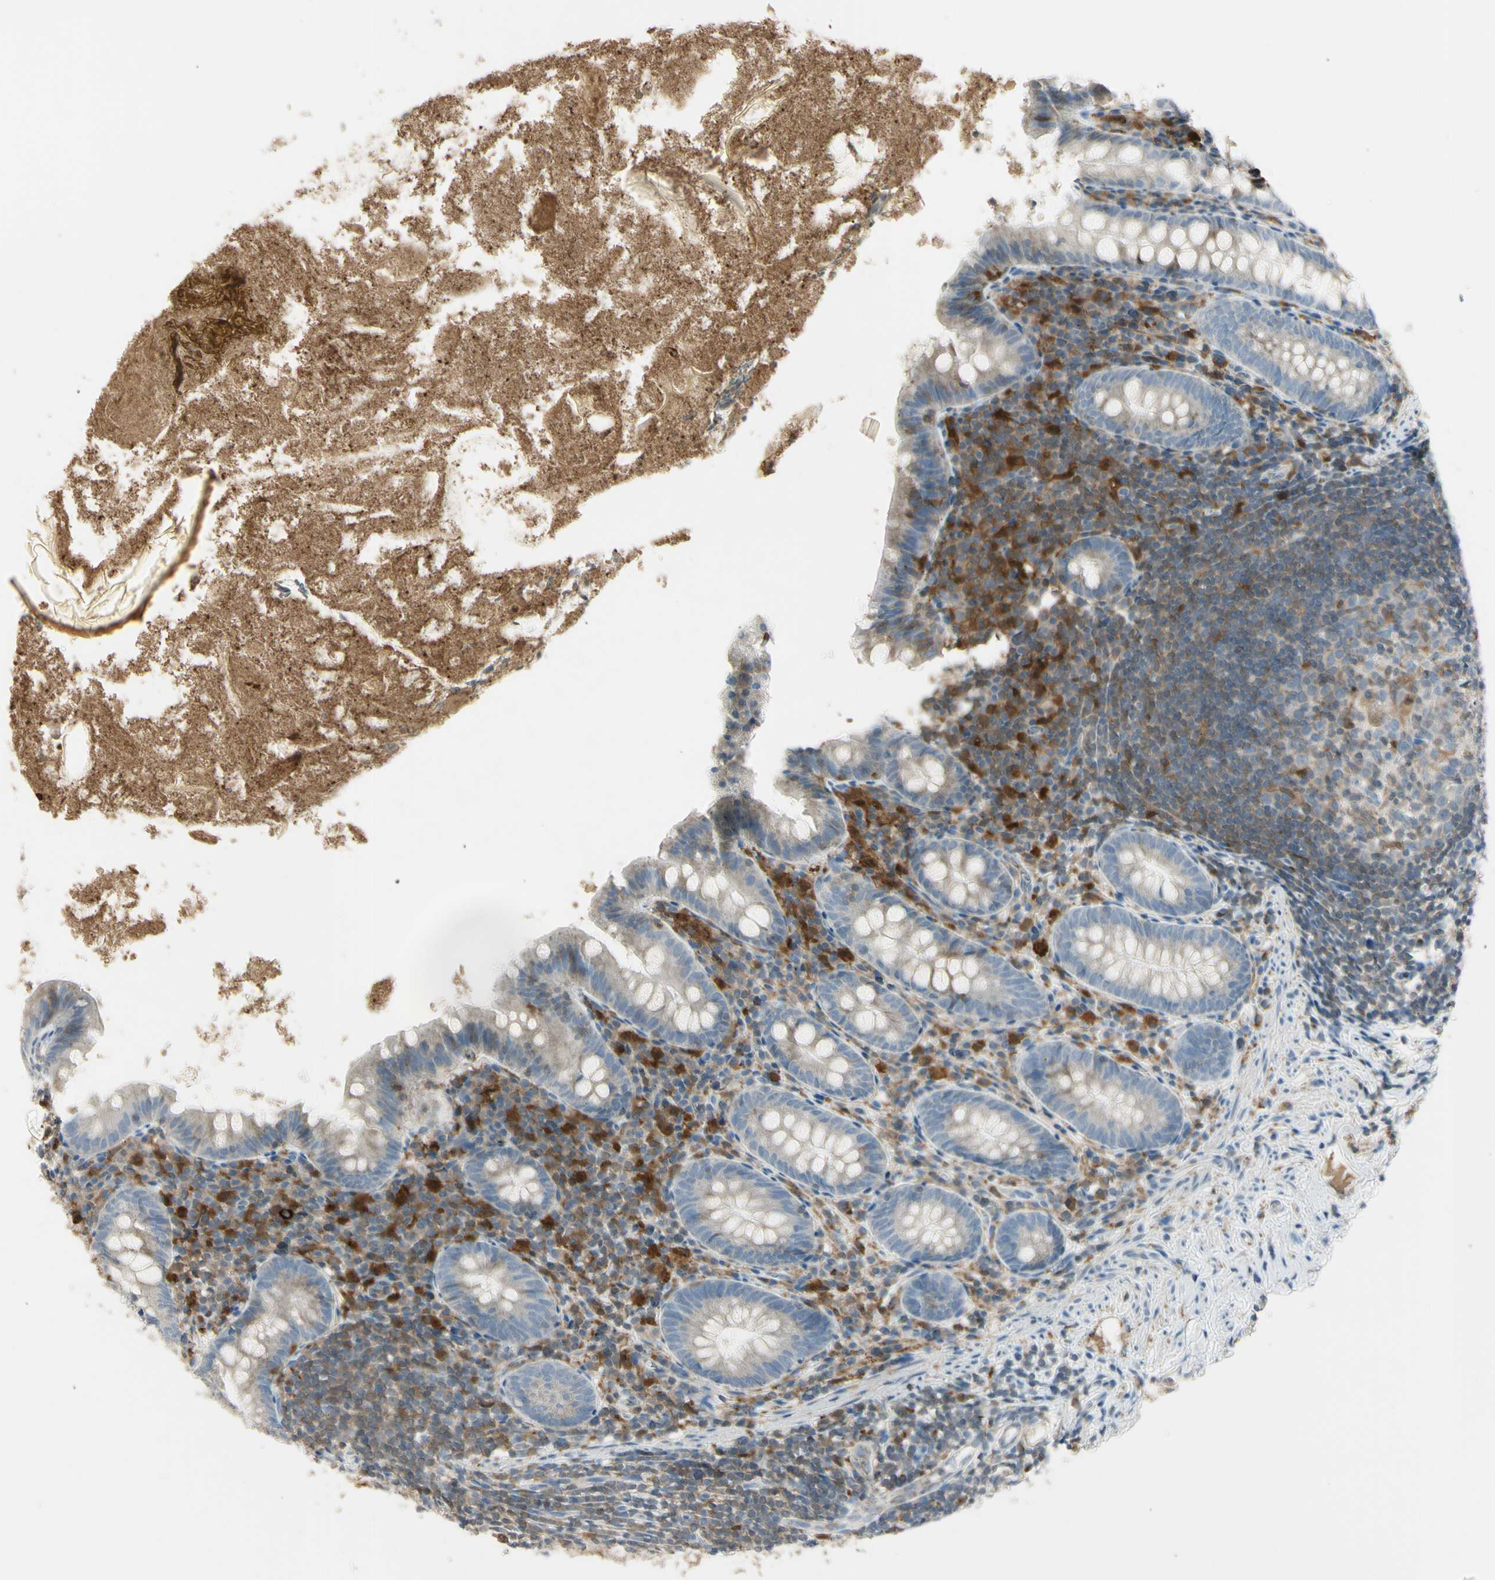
{"staining": {"intensity": "weak", "quantity": "25%-75%", "location": "cytoplasmic/membranous"}, "tissue": "appendix", "cell_type": "Glandular cells", "image_type": "normal", "snomed": [{"axis": "morphology", "description": "Normal tissue, NOS"}, {"axis": "topography", "description": "Appendix"}], "caption": "Immunohistochemical staining of unremarkable appendix demonstrates weak cytoplasmic/membranous protein positivity in about 25%-75% of glandular cells. (Stains: DAB (3,3'-diaminobenzidine) in brown, nuclei in blue, Microscopy: brightfield microscopy at high magnification).", "gene": "CYRIB", "patient": {"sex": "male", "age": 52}}